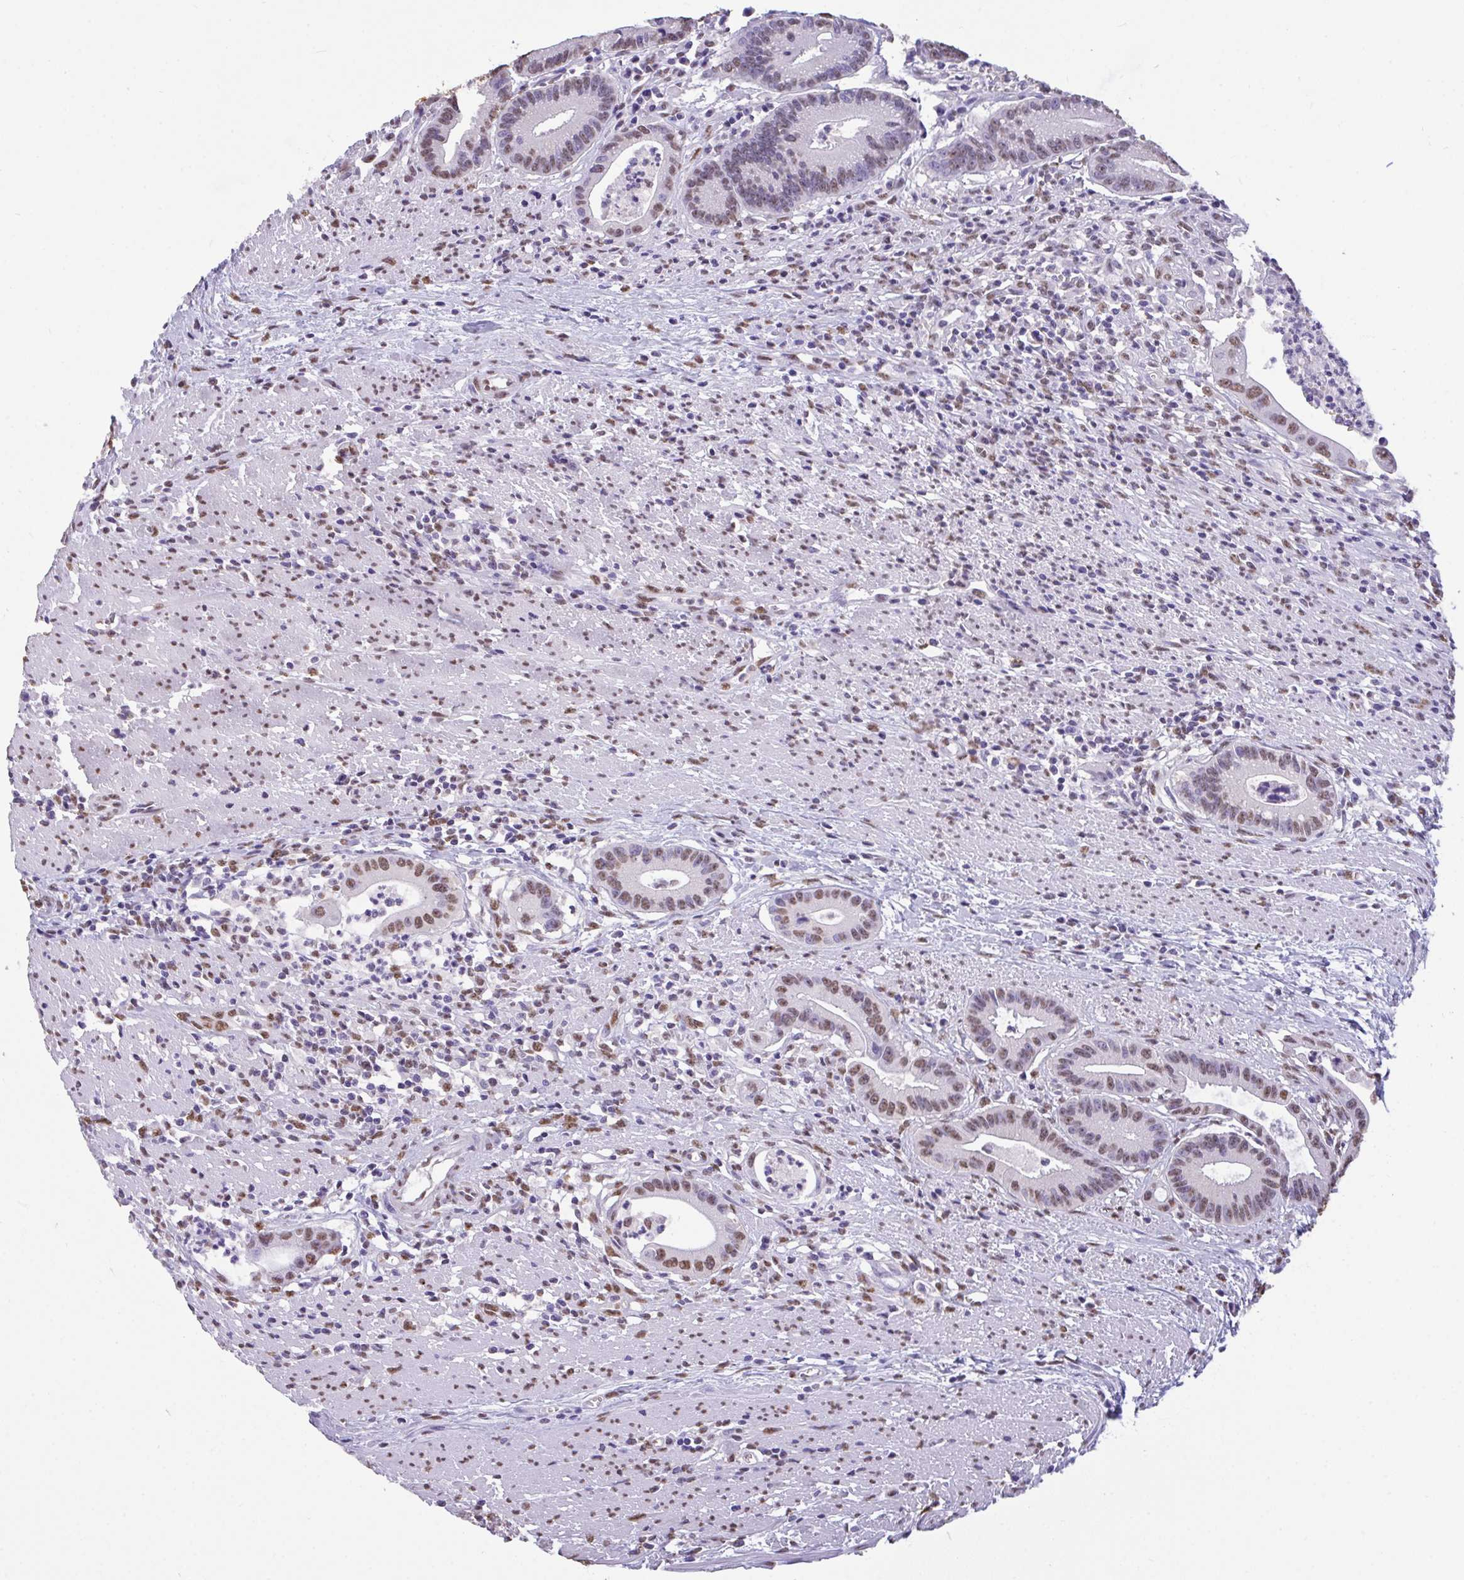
{"staining": {"intensity": "moderate", "quantity": "25%-75%", "location": "nuclear"}, "tissue": "colorectal cancer", "cell_type": "Tumor cells", "image_type": "cancer", "snomed": [{"axis": "morphology", "description": "Adenocarcinoma, NOS"}, {"axis": "topography", "description": "Rectum"}], "caption": "A brown stain highlights moderate nuclear positivity of a protein in colorectal cancer tumor cells.", "gene": "SEMA6B", "patient": {"sex": "female", "age": 81}}